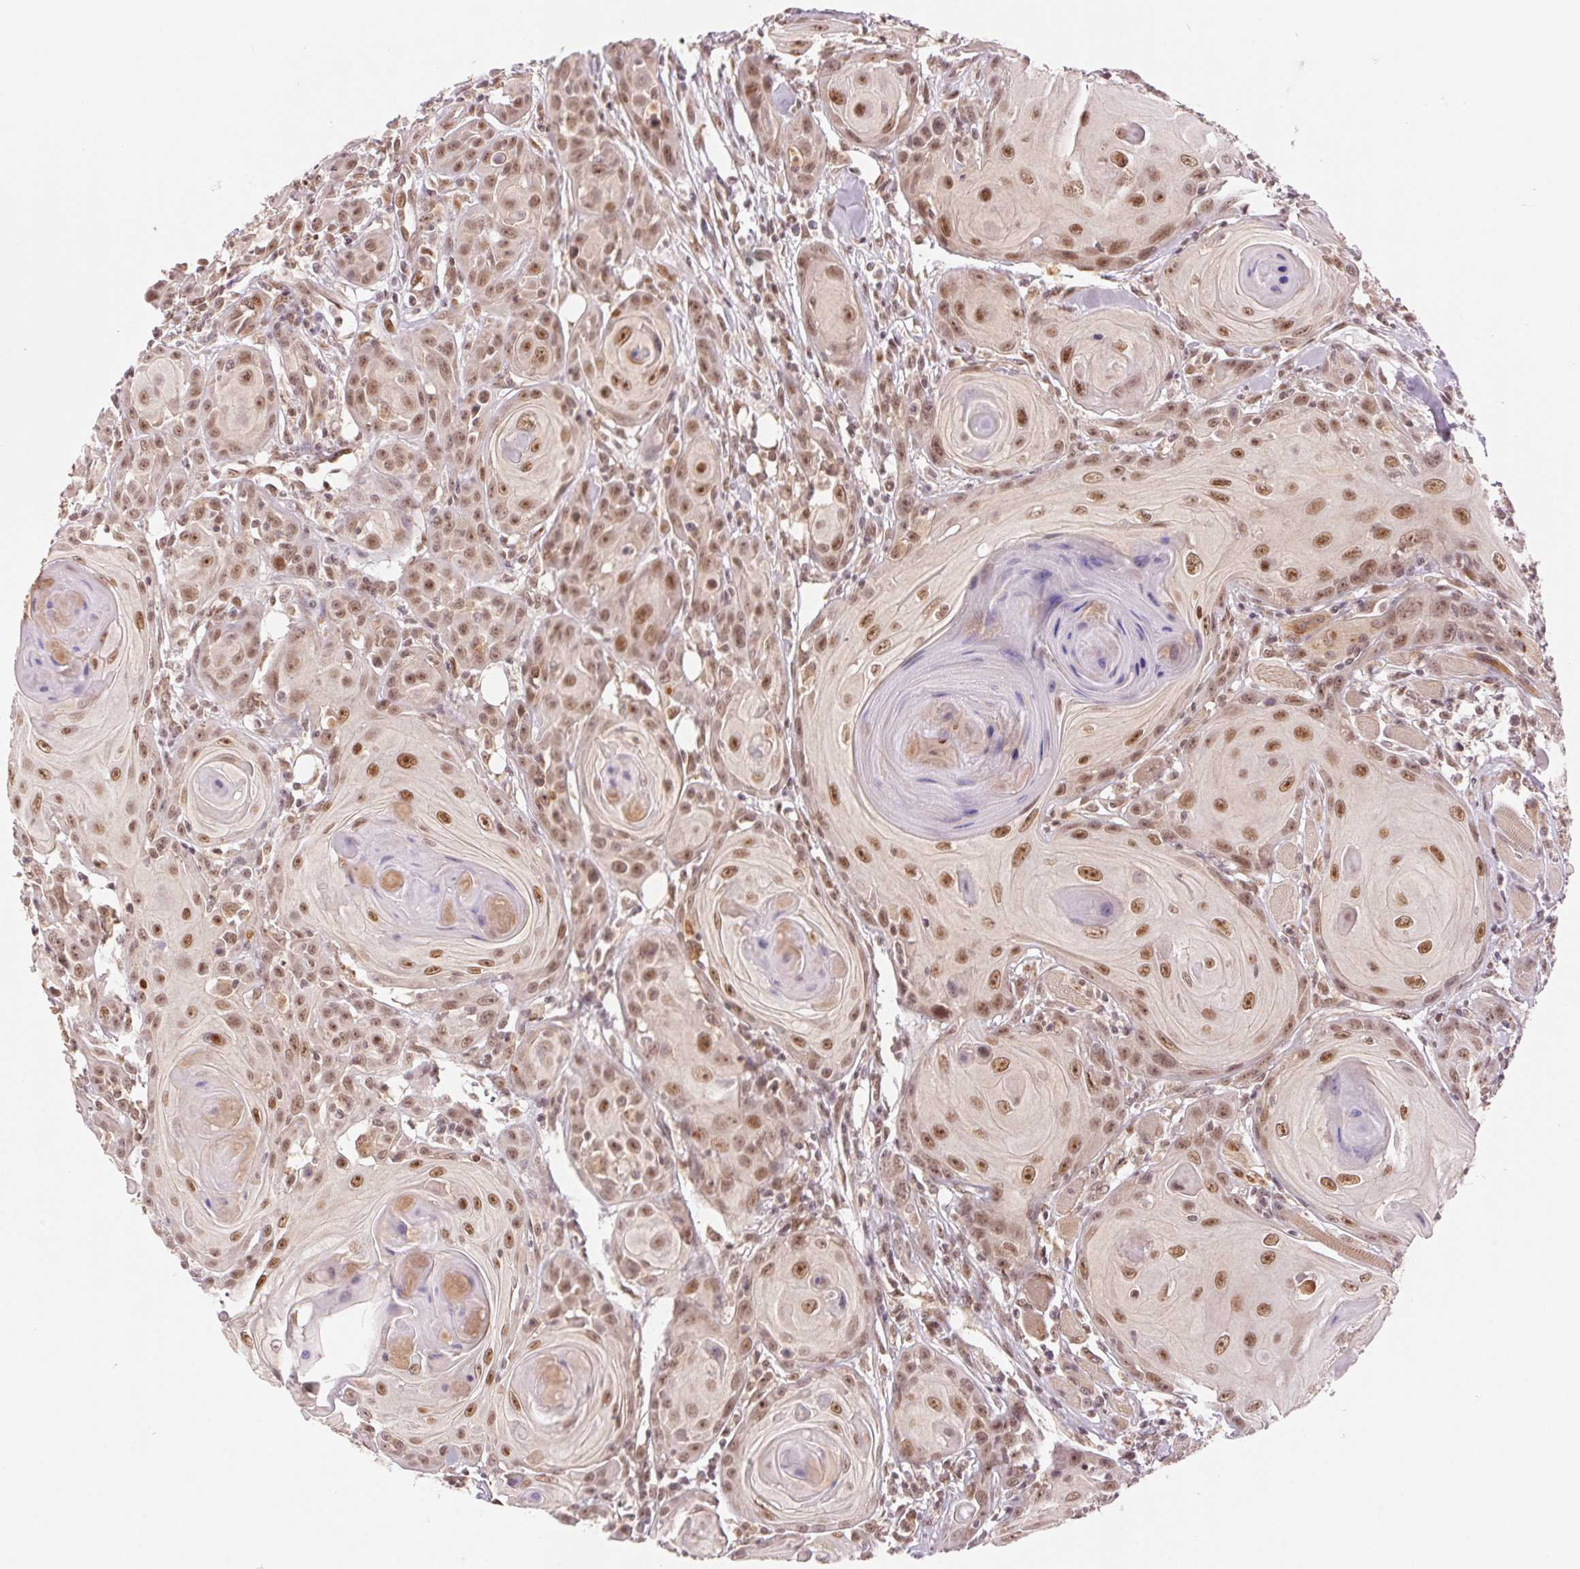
{"staining": {"intensity": "moderate", "quantity": ">75%", "location": "nuclear"}, "tissue": "head and neck cancer", "cell_type": "Tumor cells", "image_type": "cancer", "snomed": [{"axis": "morphology", "description": "Squamous cell carcinoma, NOS"}, {"axis": "topography", "description": "Head-Neck"}], "caption": "Squamous cell carcinoma (head and neck) stained with a brown dye displays moderate nuclear positive positivity in about >75% of tumor cells.", "gene": "GRHL3", "patient": {"sex": "female", "age": 80}}